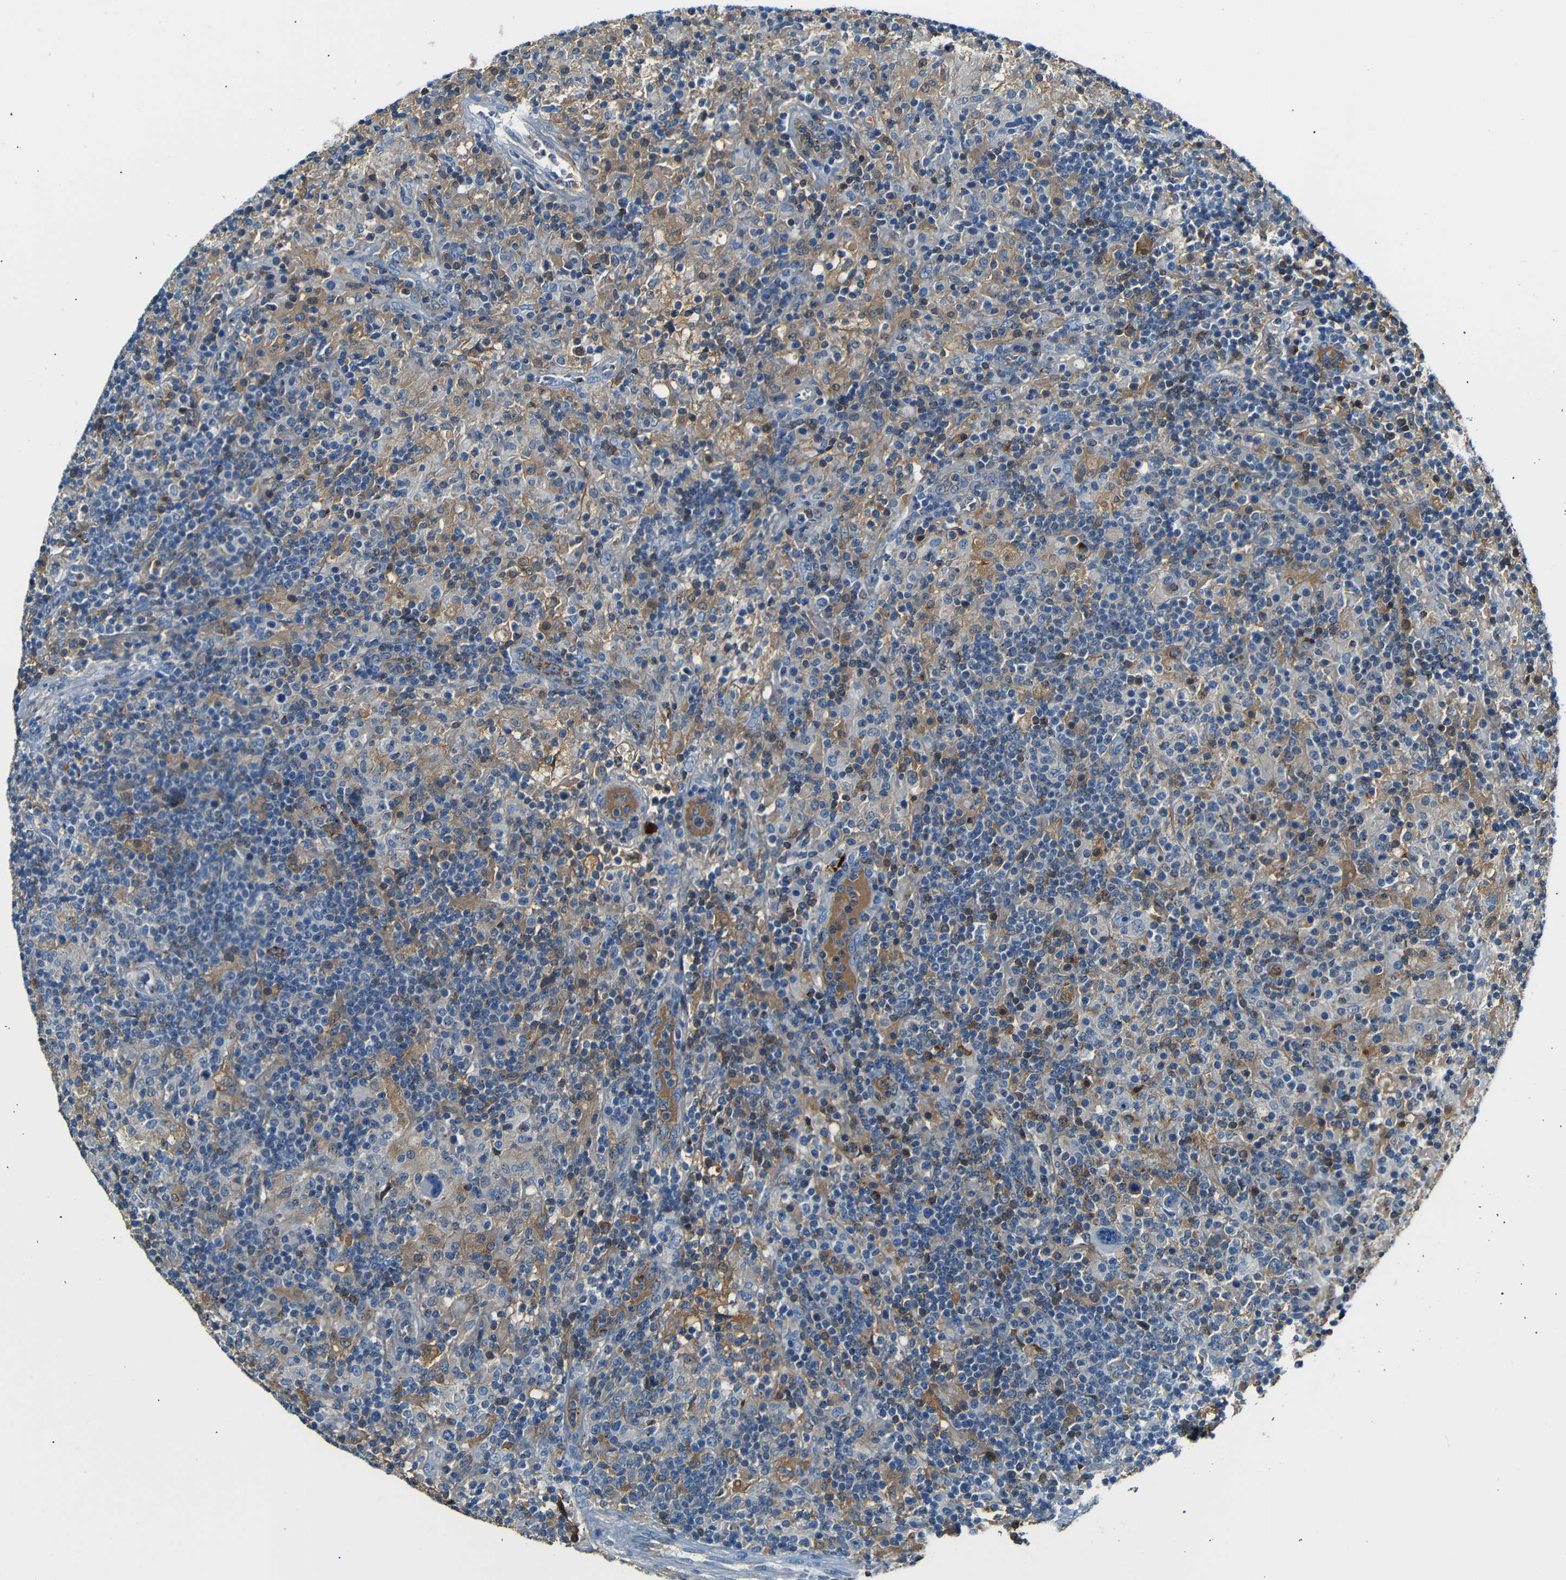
{"staining": {"intensity": "negative", "quantity": "none", "location": "none"}, "tissue": "lymphoma", "cell_type": "Tumor cells", "image_type": "cancer", "snomed": [{"axis": "morphology", "description": "Hodgkin's disease, NOS"}, {"axis": "topography", "description": "Lymph node"}], "caption": "Hodgkin's disease was stained to show a protein in brown. There is no significant positivity in tumor cells.", "gene": "SERPINA1", "patient": {"sex": "male", "age": 70}}